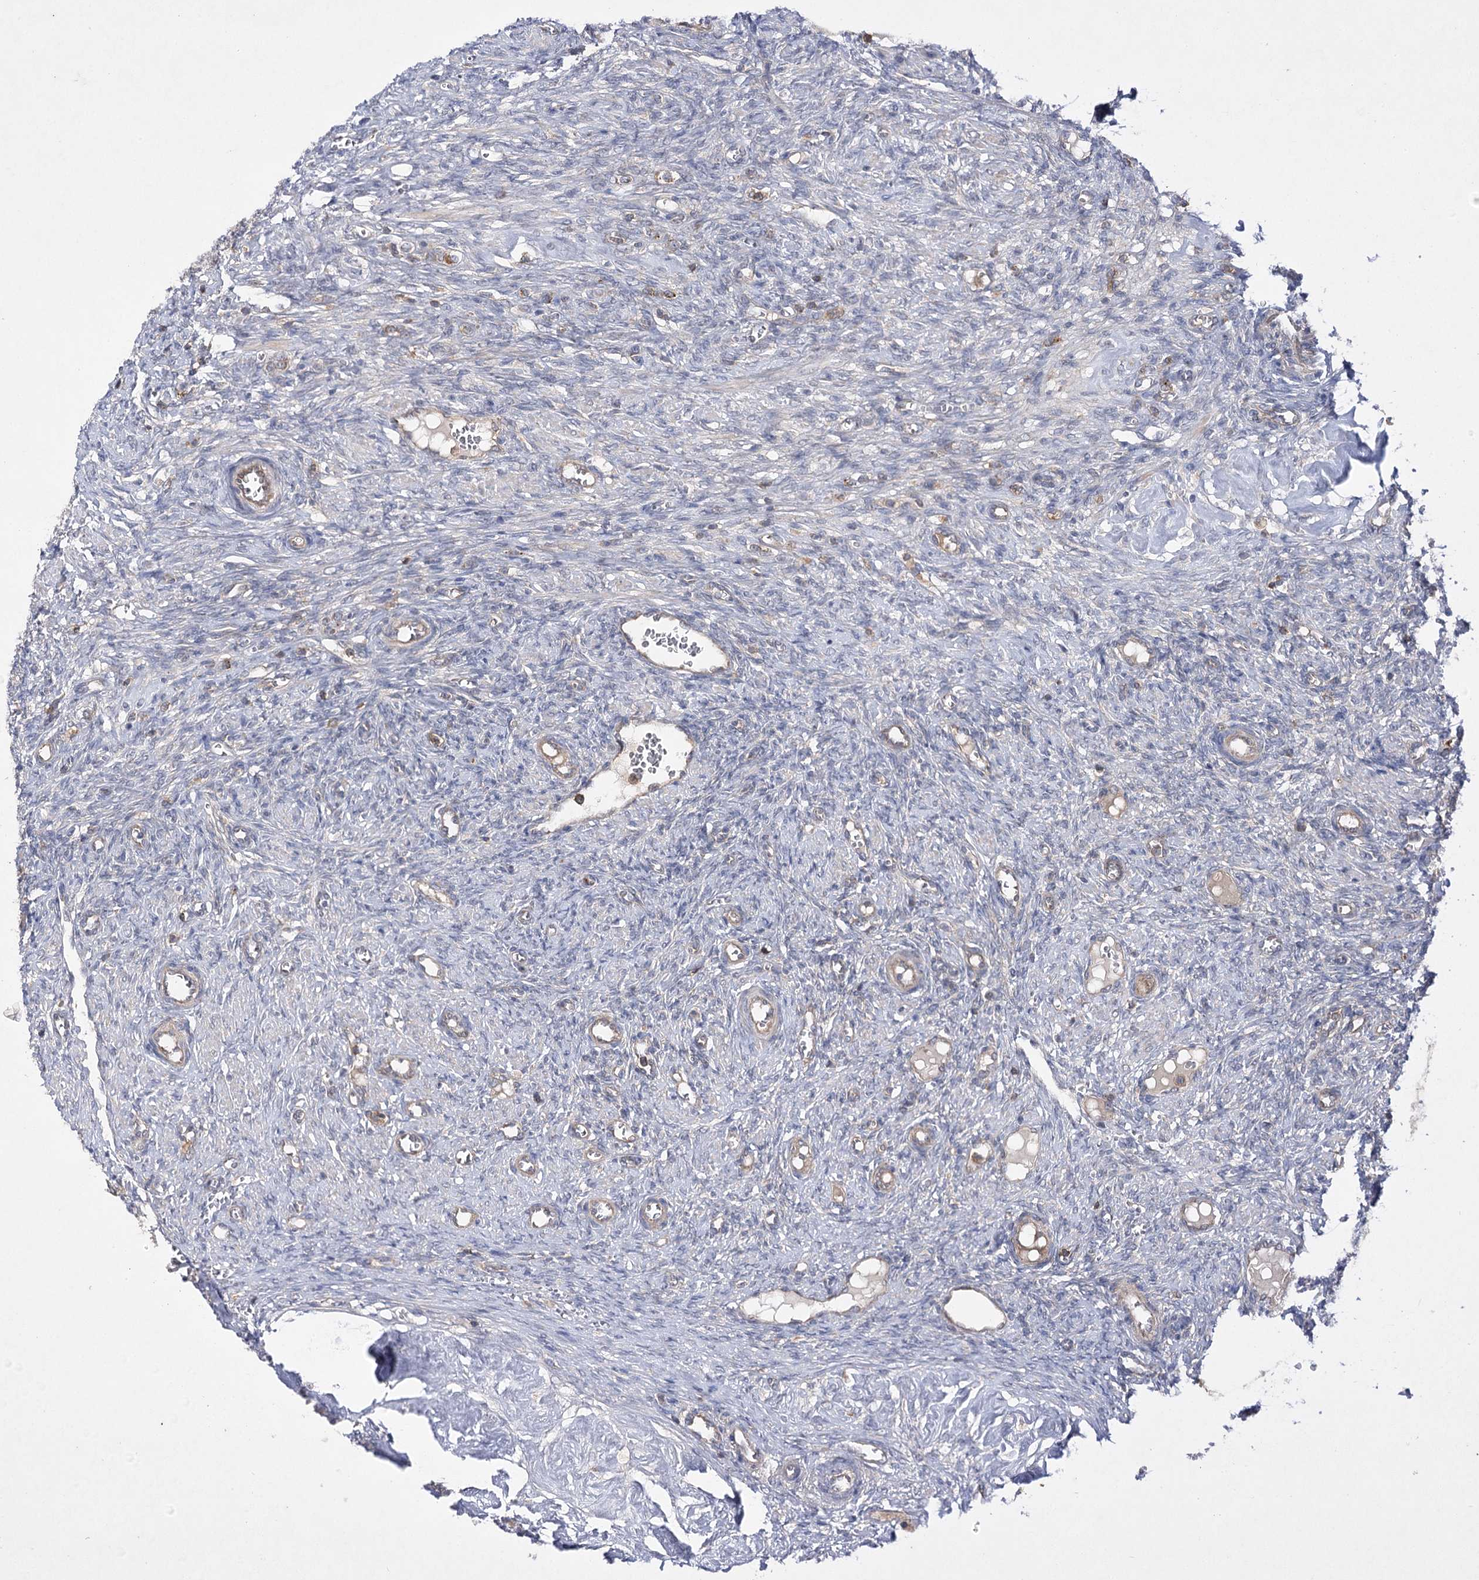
{"staining": {"intensity": "moderate", "quantity": "<25%", "location": "cytoplasmic/membranous"}, "tissue": "ovary", "cell_type": "Follicle cells", "image_type": "normal", "snomed": [{"axis": "morphology", "description": "Normal tissue, NOS"}, {"axis": "topography", "description": "Ovary"}], "caption": "Normal ovary reveals moderate cytoplasmic/membranous positivity in approximately <25% of follicle cells, visualized by immunohistochemistry. (DAB IHC with brightfield microscopy, high magnification).", "gene": "BCR", "patient": {"sex": "female", "age": 41}}